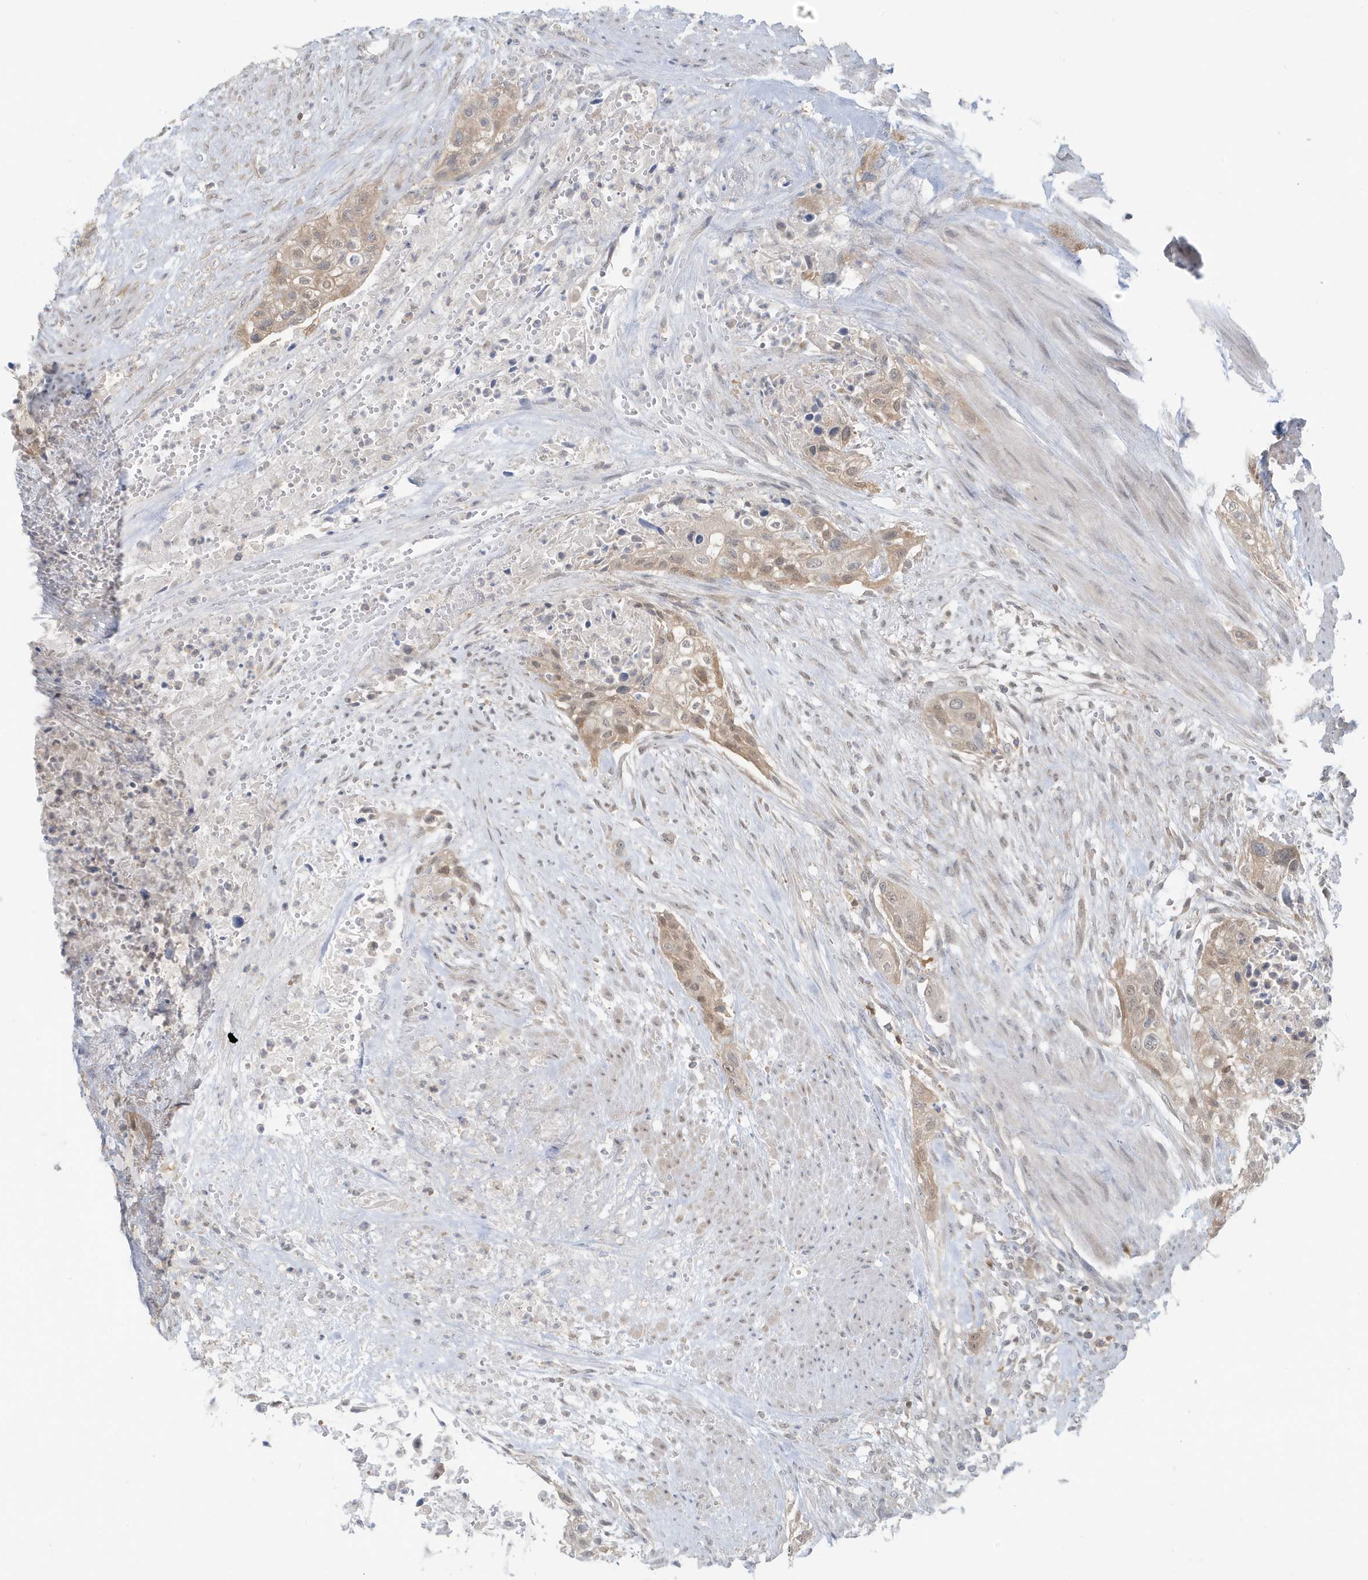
{"staining": {"intensity": "weak", "quantity": ">75%", "location": "cytoplasmic/membranous,nuclear"}, "tissue": "urothelial cancer", "cell_type": "Tumor cells", "image_type": "cancer", "snomed": [{"axis": "morphology", "description": "Urothelial carcinoma, High grade"}, {"axis": "topography", "description": "Urinary bladder"}], "caption": "Approximately >75% of tumor cells in human urothelial cancer show weak cytoplasmic/membranous and nuclear protein expression as visualized by brown immunohistochemical staining.", "gene": "OGA", "patient": {"sex": "male", "age": 35}}